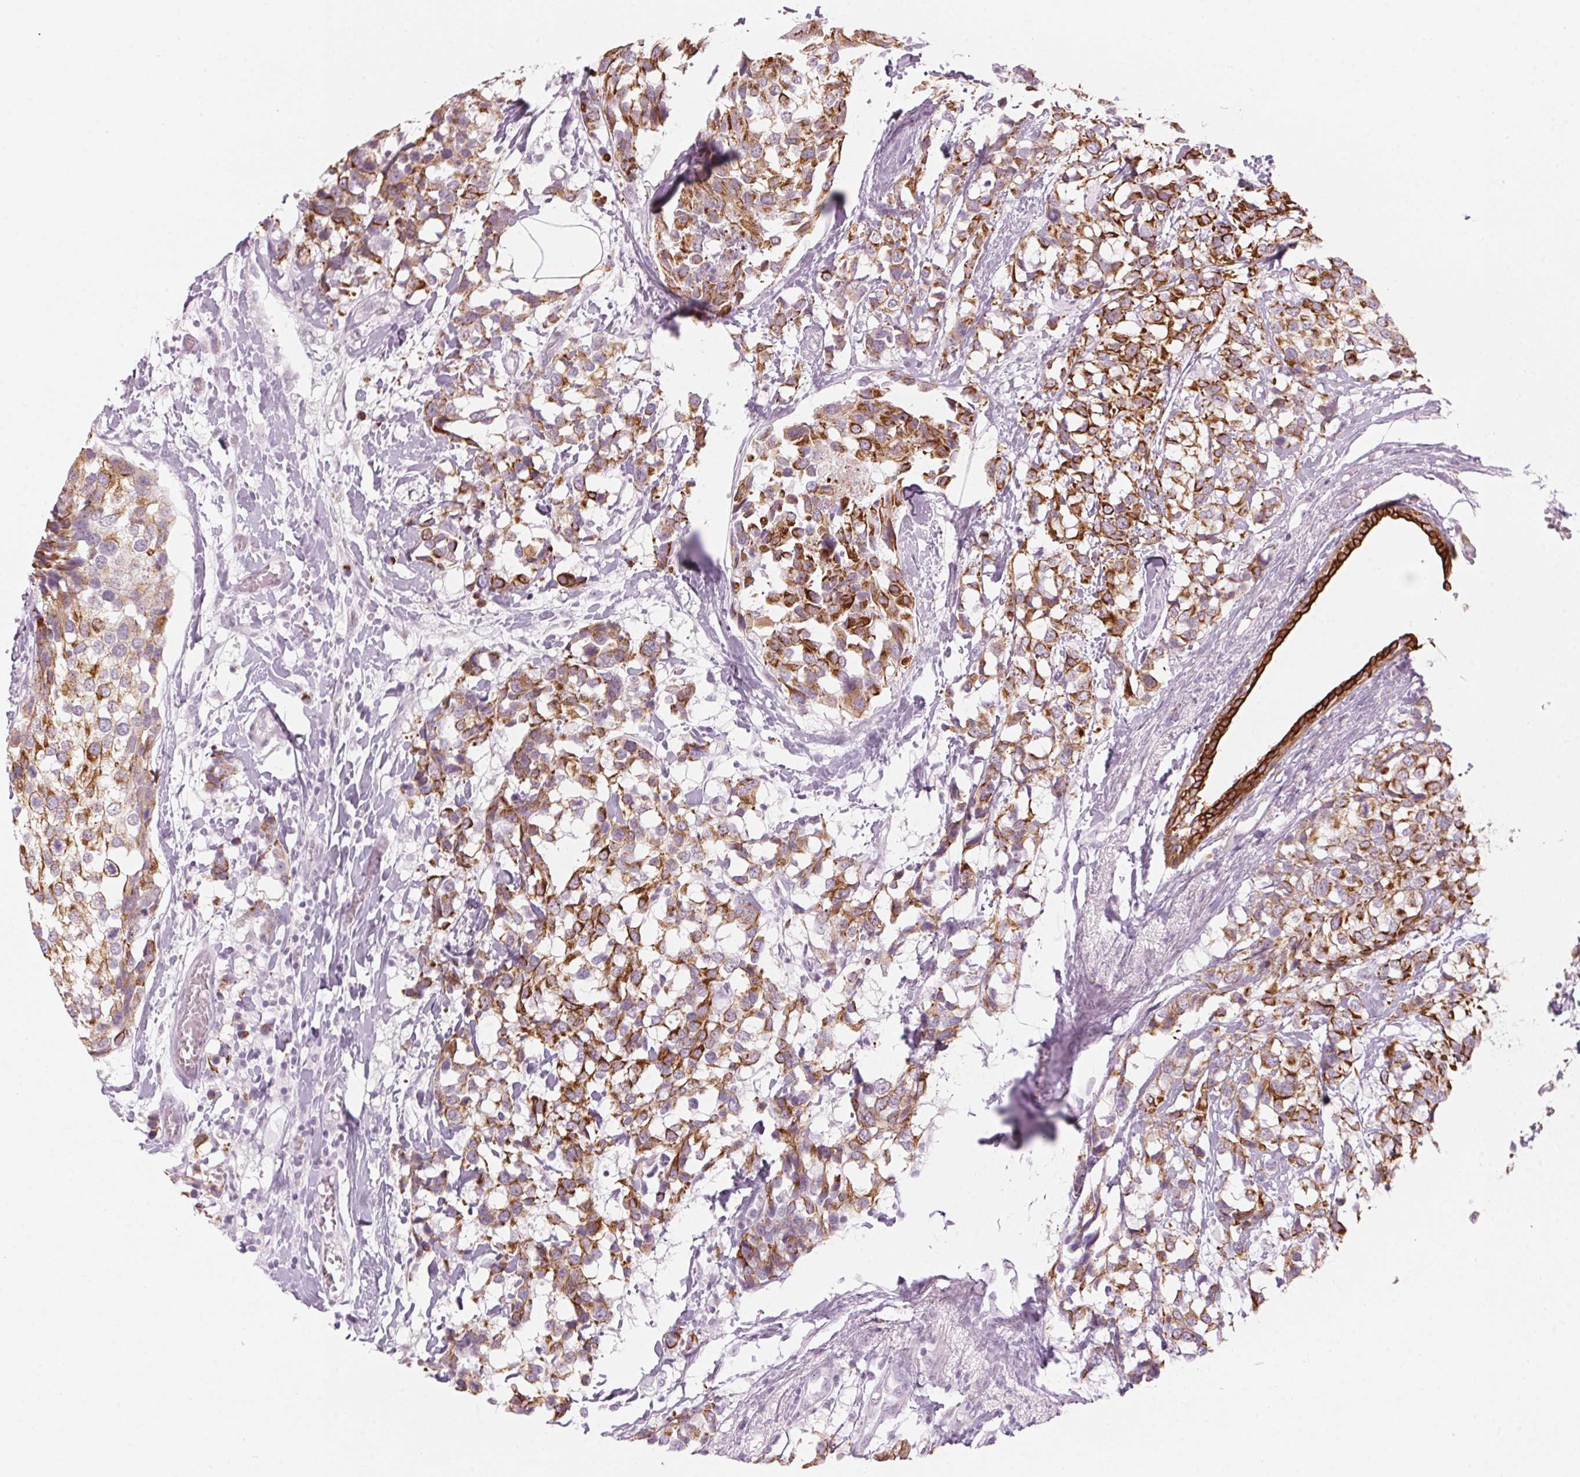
{"staining": {"intensity": "strong", "quantity": "25%-75%", "location": "cytoplasmic/membranous"}, "tissue": "breast cancer", "cell_type": "Tumor cells", "image_type": "cancer", "snomed": [{"axis": "morphology", "description": "Lobular carcinoma"}, {"axis": "topography", "description": "Breast"}], "caption": "Brown immunohistochemical staining in human breast lobular carcinoma reveals strong cytoplasmic/membranous expression in about 25%-75% of tumor cells.", "gene": "SCTR", "patient": {"sex": "female", "age": 59}}